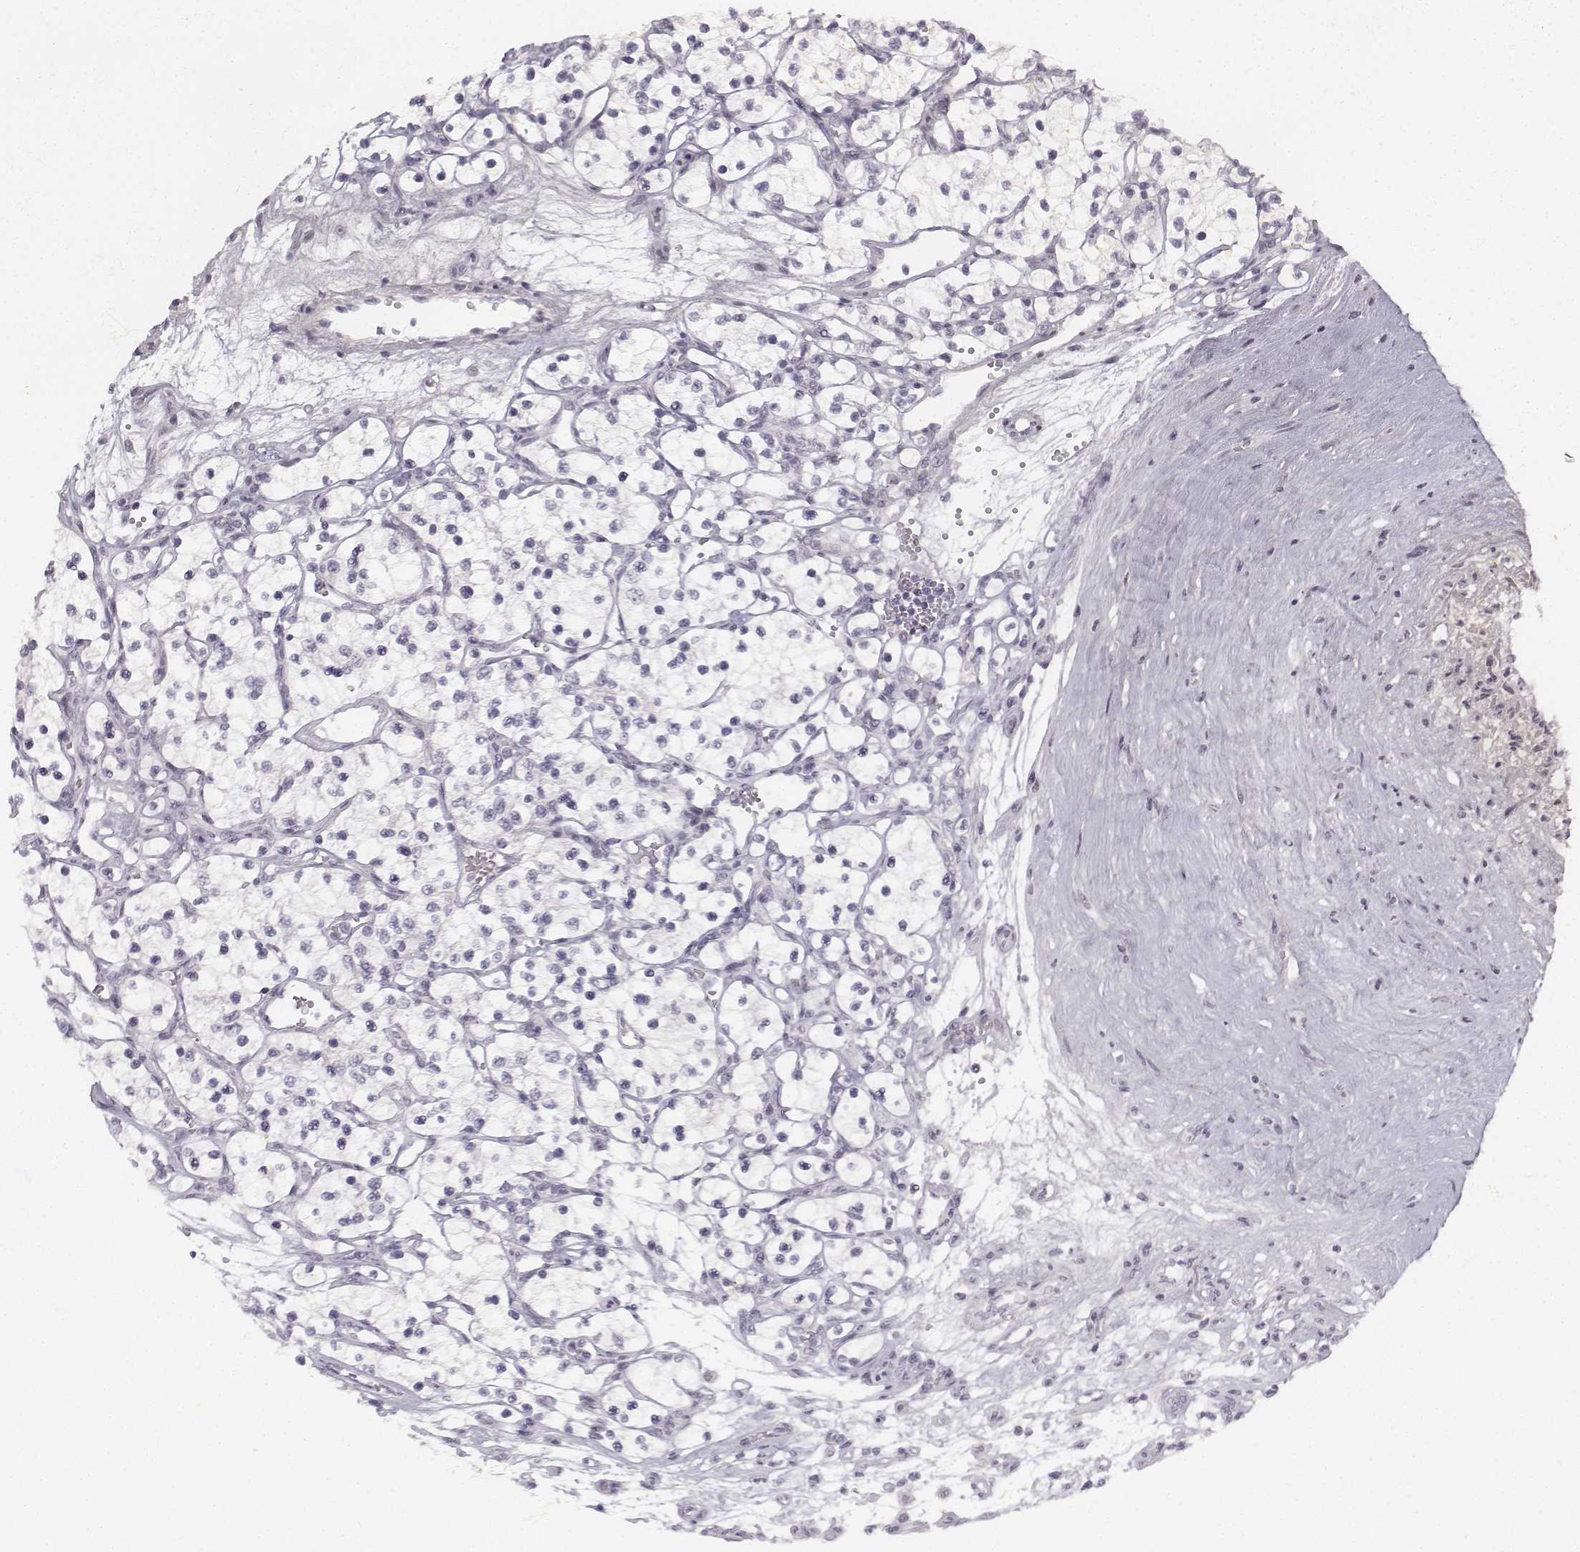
{"staining": {"intensity": "negative", "quantity": "none", "location": "none"}, "tissue": "renal cancer", "cell_type": "Tumor cells", "image_type": "cancer", "snomed": [{"axis": "morphology", "description": "Adenocarcinoma, NOS"}, {"axis": "topography", "description": "Kidney"}], "caption": "An immunohistochemistry (IHC) image of renal cancer is shown. There is no staining in tumor cells of renal cancer.", "gene": "KRT84", "patient": {"sex": "female", "age": 69}}